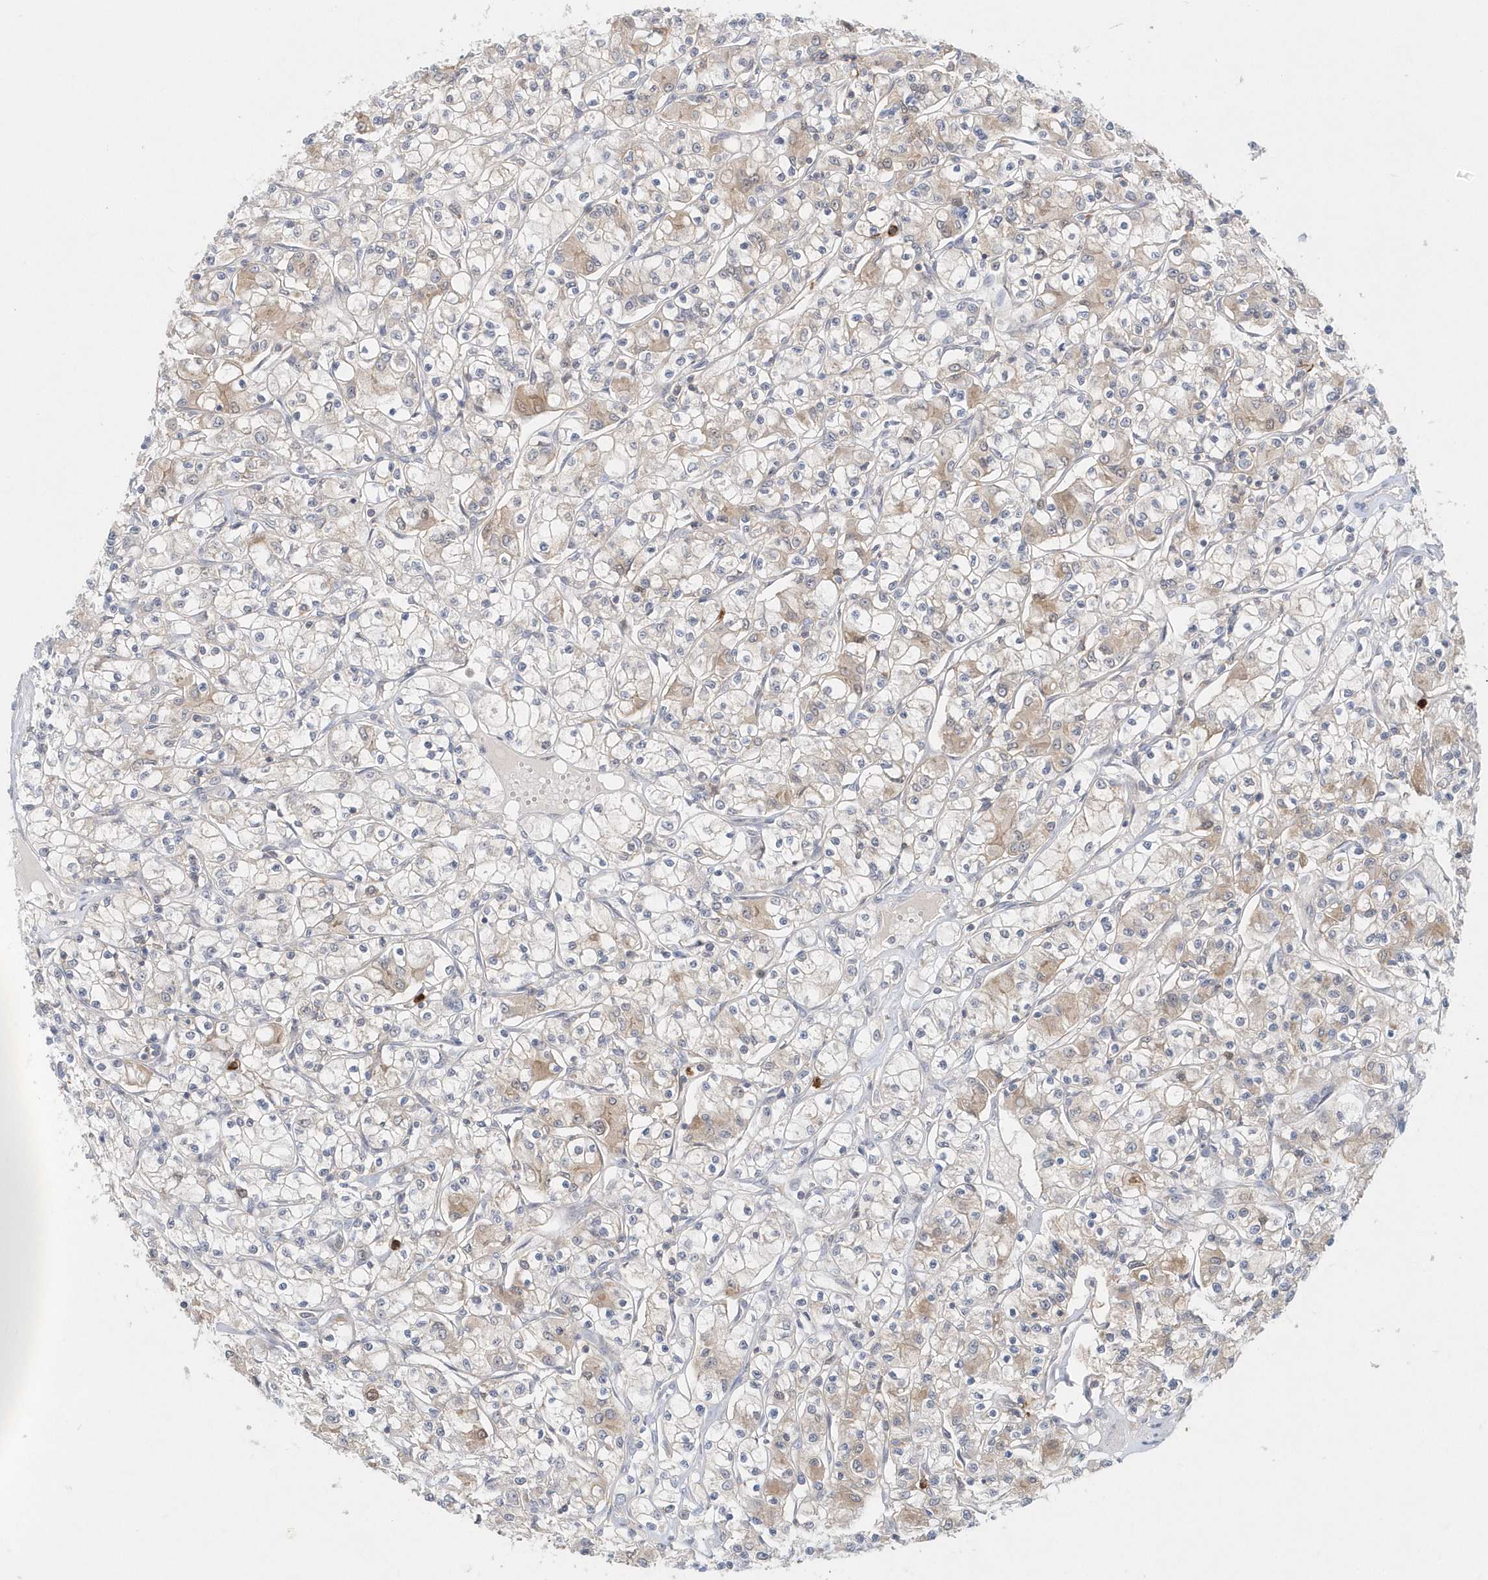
{"staining": {"intensity": "weak", "quantity": "25%-75%", "location": "cytoplasmic/membranous"}, "tissue": "renal cancer", "cell_type": "Tumor cells", "image_type": "cancer", "snomed": [{"axis": "morphology", "description": "Adenocarcinoma, NOS"}, {"axis": "topography", "description": "Kidney"}], "caption": "Immunohistochemistry histopathology image of neoplastic tissue: human renal cancer stained using immunohistochemistry displays low levels of weak protein expression localized specifically in the cytoplasmic/membranous of tumor cells, appearing as a cytoplasmic/membranous brown color.", "gene": "RNF7", "patient": {"sex": "female", "age": 59}}